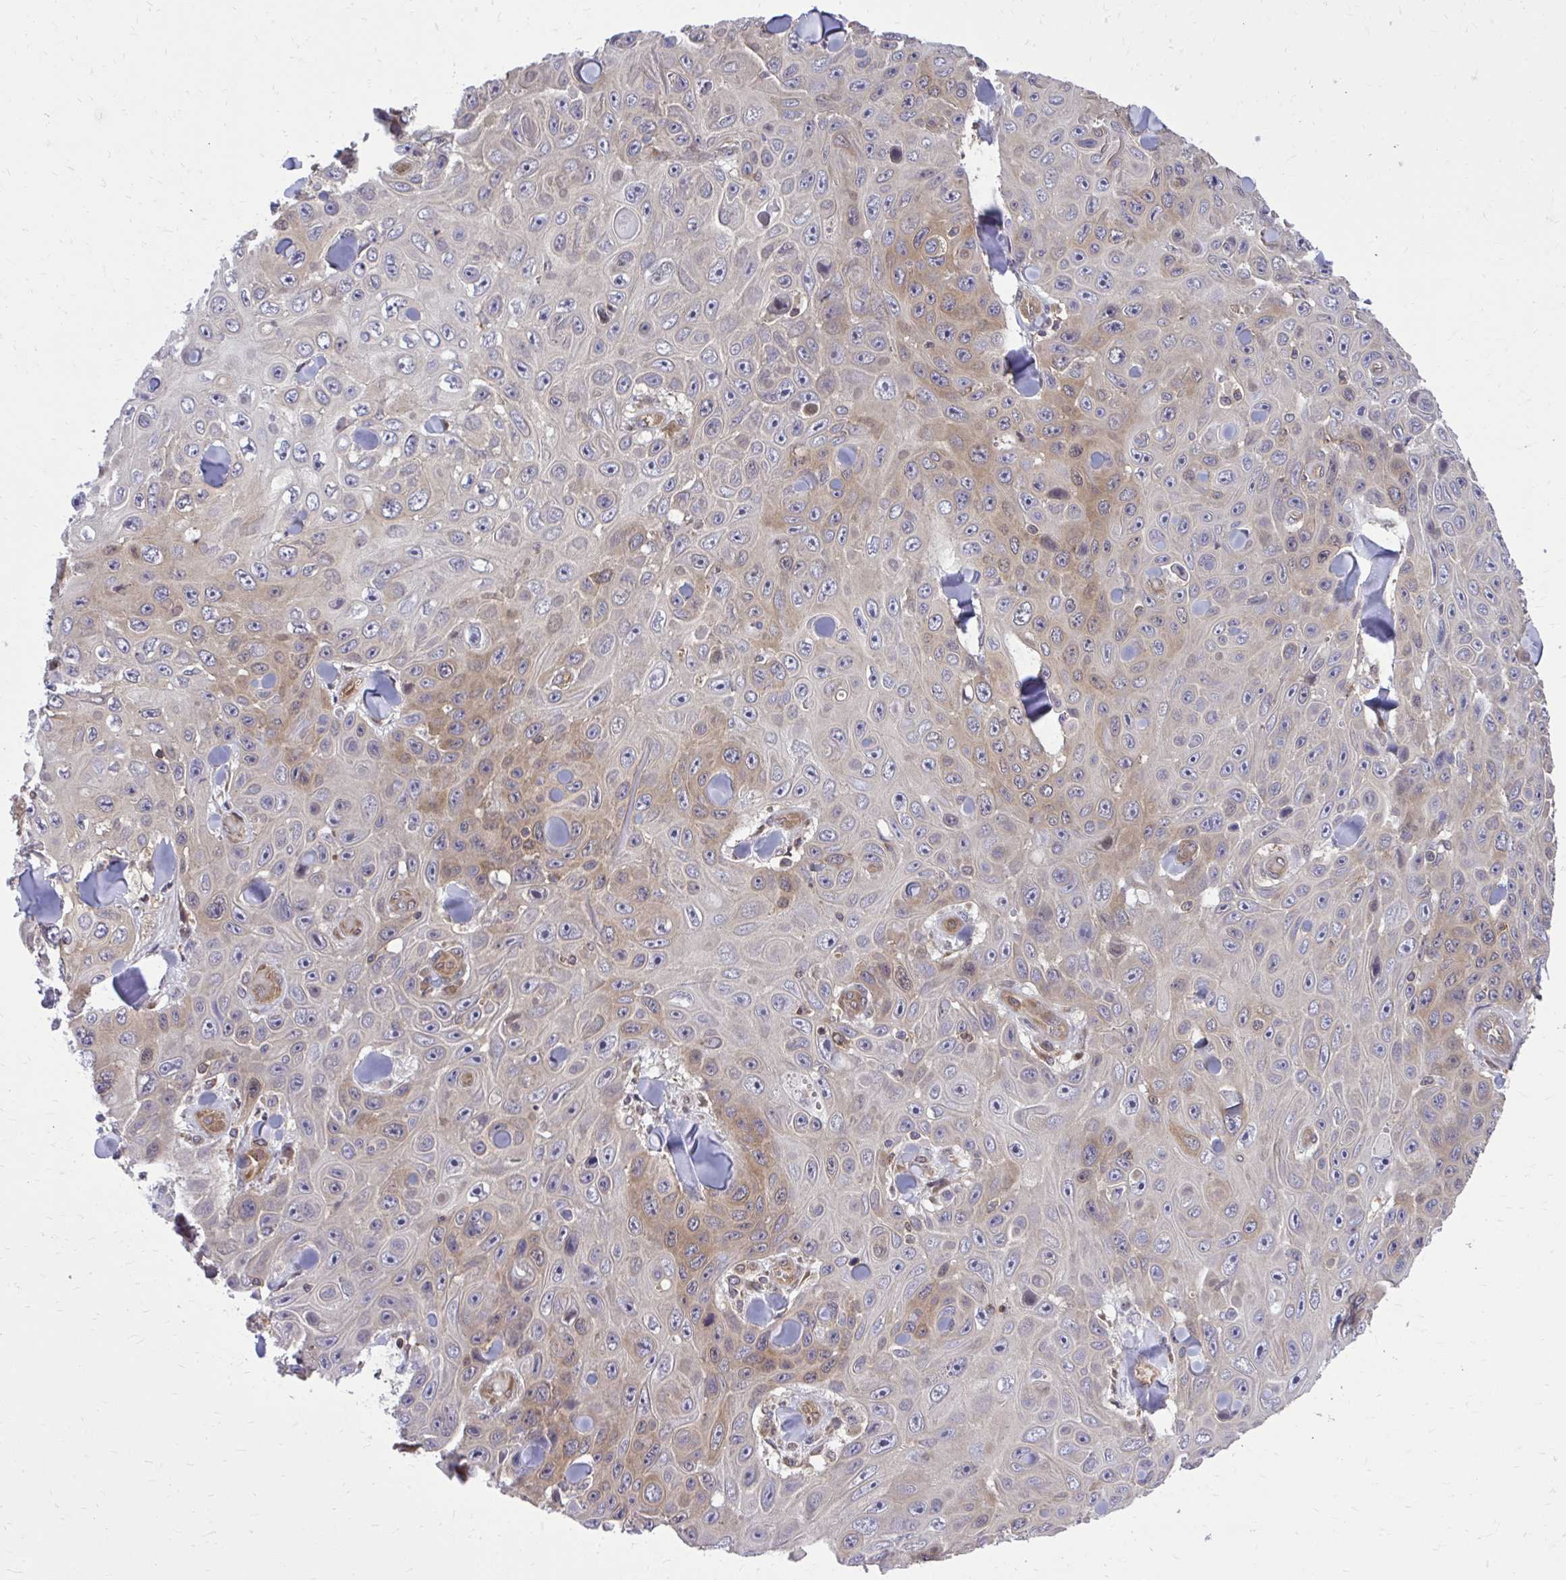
{"staining": {"intensity": "weak", "quantity": "25%-75%", "location": "cytoplasmic/membranous"}, "tissue": "skin cancer", "cell_type": "Tumor cells", "image_type": "cancer", "snomed": [{"axis": "morphology", "description": "Squamous cell carcinoma, NOS"}, {"axis": "topography", "description": "Skin"}], "caption": "An image showing weak cytoplasmic/membranous staining in about 25%-75% of tumor cells in skin squamous cell carcinoma, as visualized by brown immunohistochemical staining.", "gene": "PPP5C", "patient": {"sex": "male", "age": 82}}